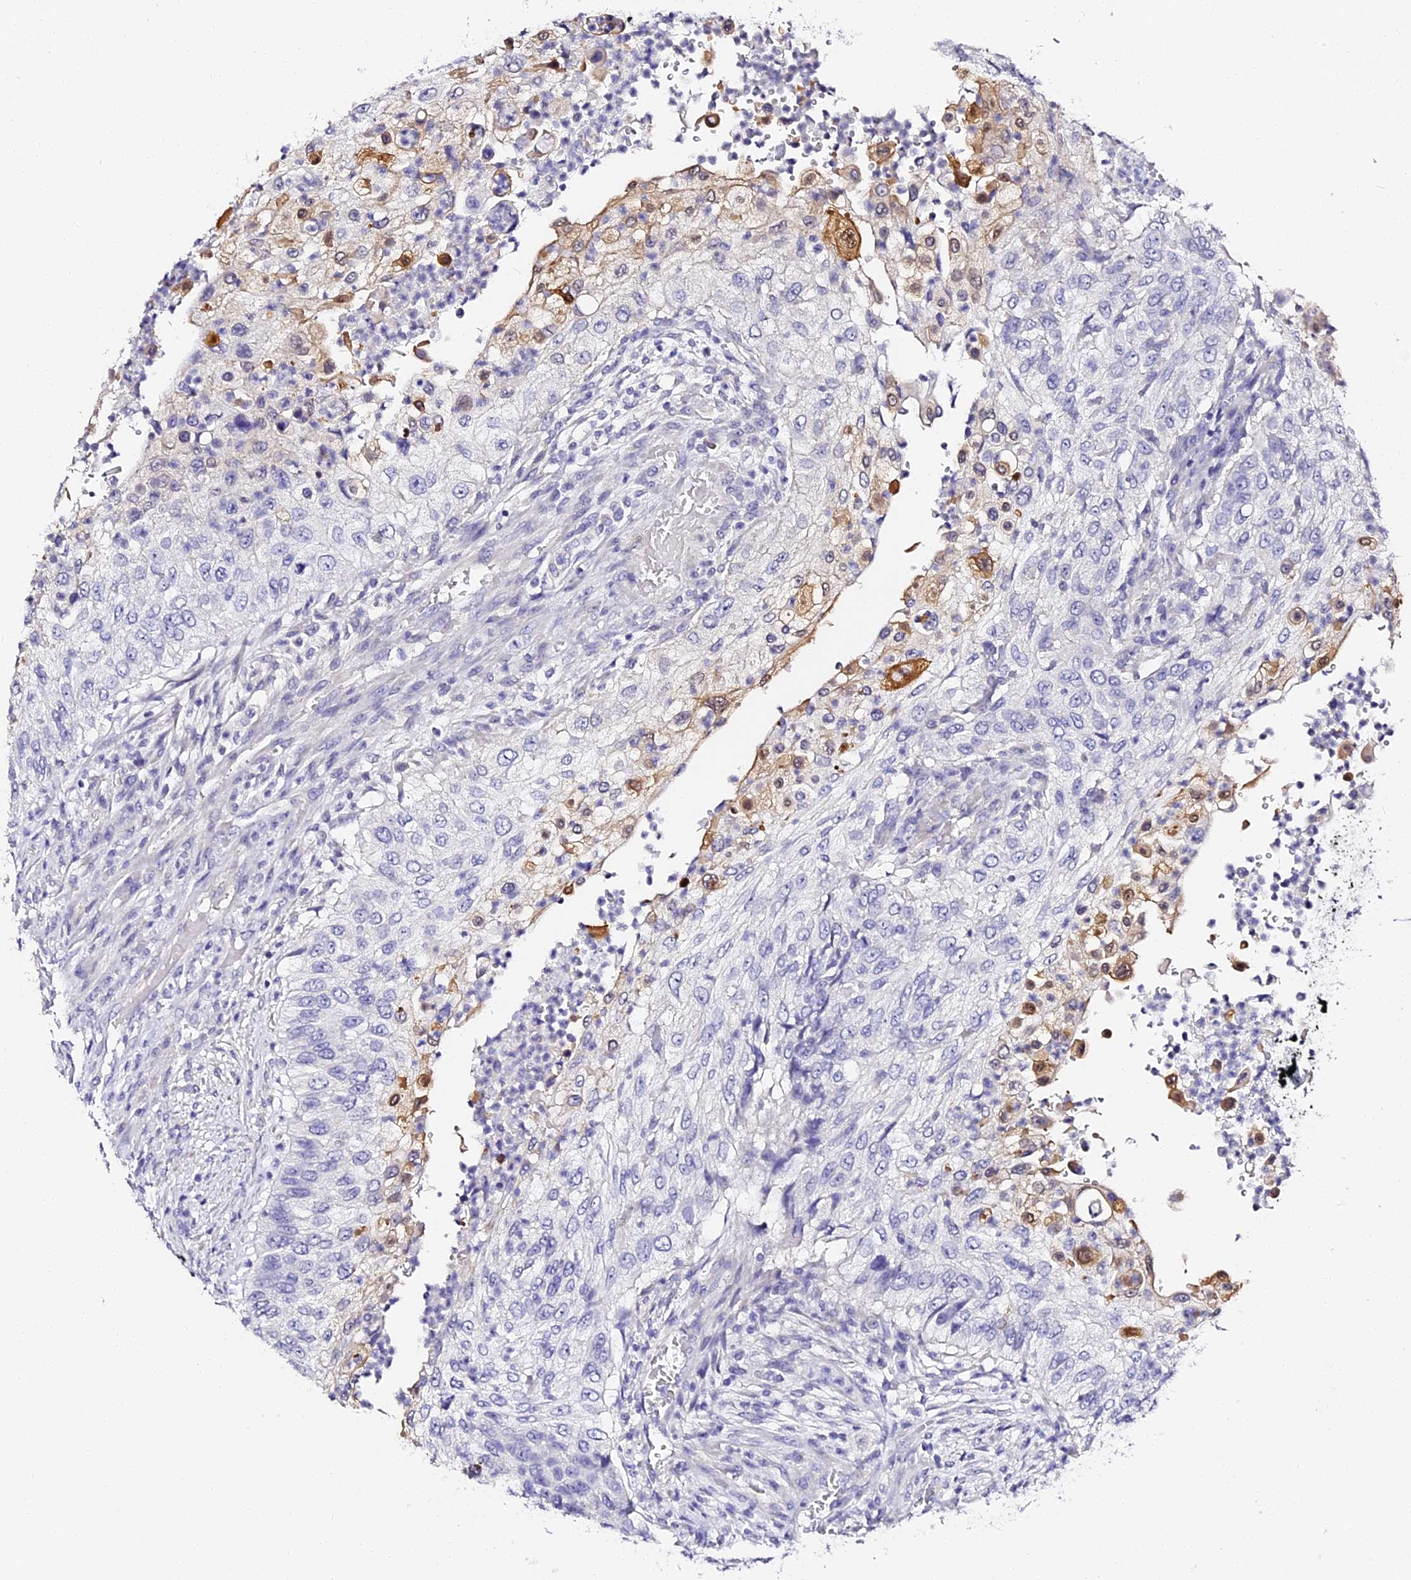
{"staining": {"intensity": "moderate", "quantity": "<25%", "location": "cytoplasmic/membranous,nuclear"}, "tissue": "urothelial cancer", "cell_type": "Tumor cells", "image_type": "cancer", "snomed": [{"axis": "morphology", "description": "Urothelial carcinoma, High grade"}, {"axis": "topography", "description": "Urinary bladder"}], "caption": "There is low levels of moderate cytoplasmic/membranous and nuclear expression in tumor cells of urothelial carcinoma (high-grade), as demonstrated by immunohistochemical staining (brown color).", "gene": "VPS33B", "patient": {"sex": "female", "age": 60}}